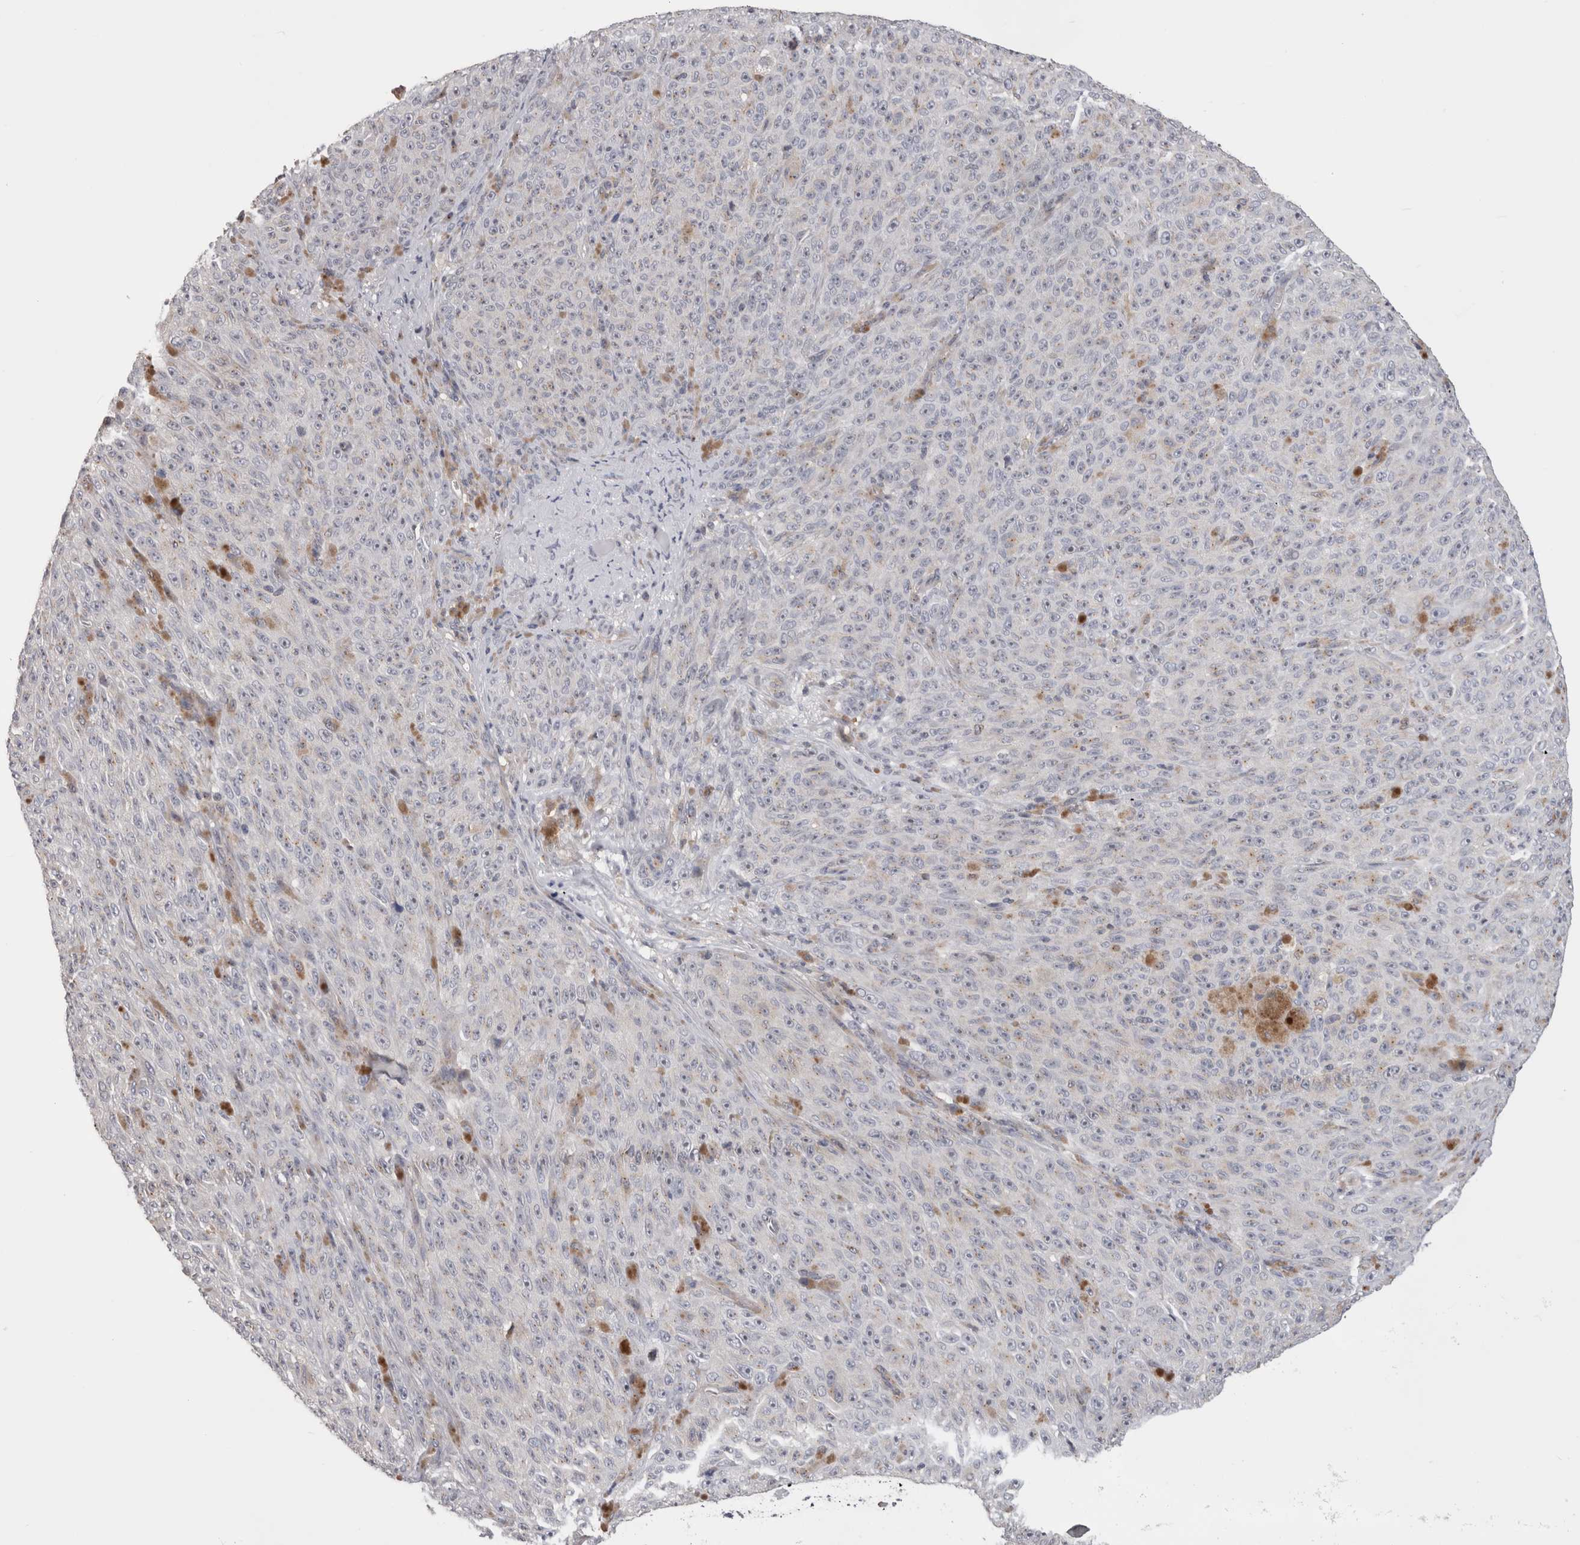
{"staining": {"intensity": "negative", "quantity": "none", "location": "none"}, "tissue": "melanoma", "cell_type": "Tumor cells", "image_type": "cancer", "snomed": [{"axis": "morphology", "description": "Malignant melanoma, NOS"}, {"axis": "topography", "description": "Skin"}], "caption": "Protein analysis of melanoma reveals no significant staining in tumor cells. Nuclei are stained in blue.", "gene": "DCTN6", "patient": {"sex": "female", "age": 82}}